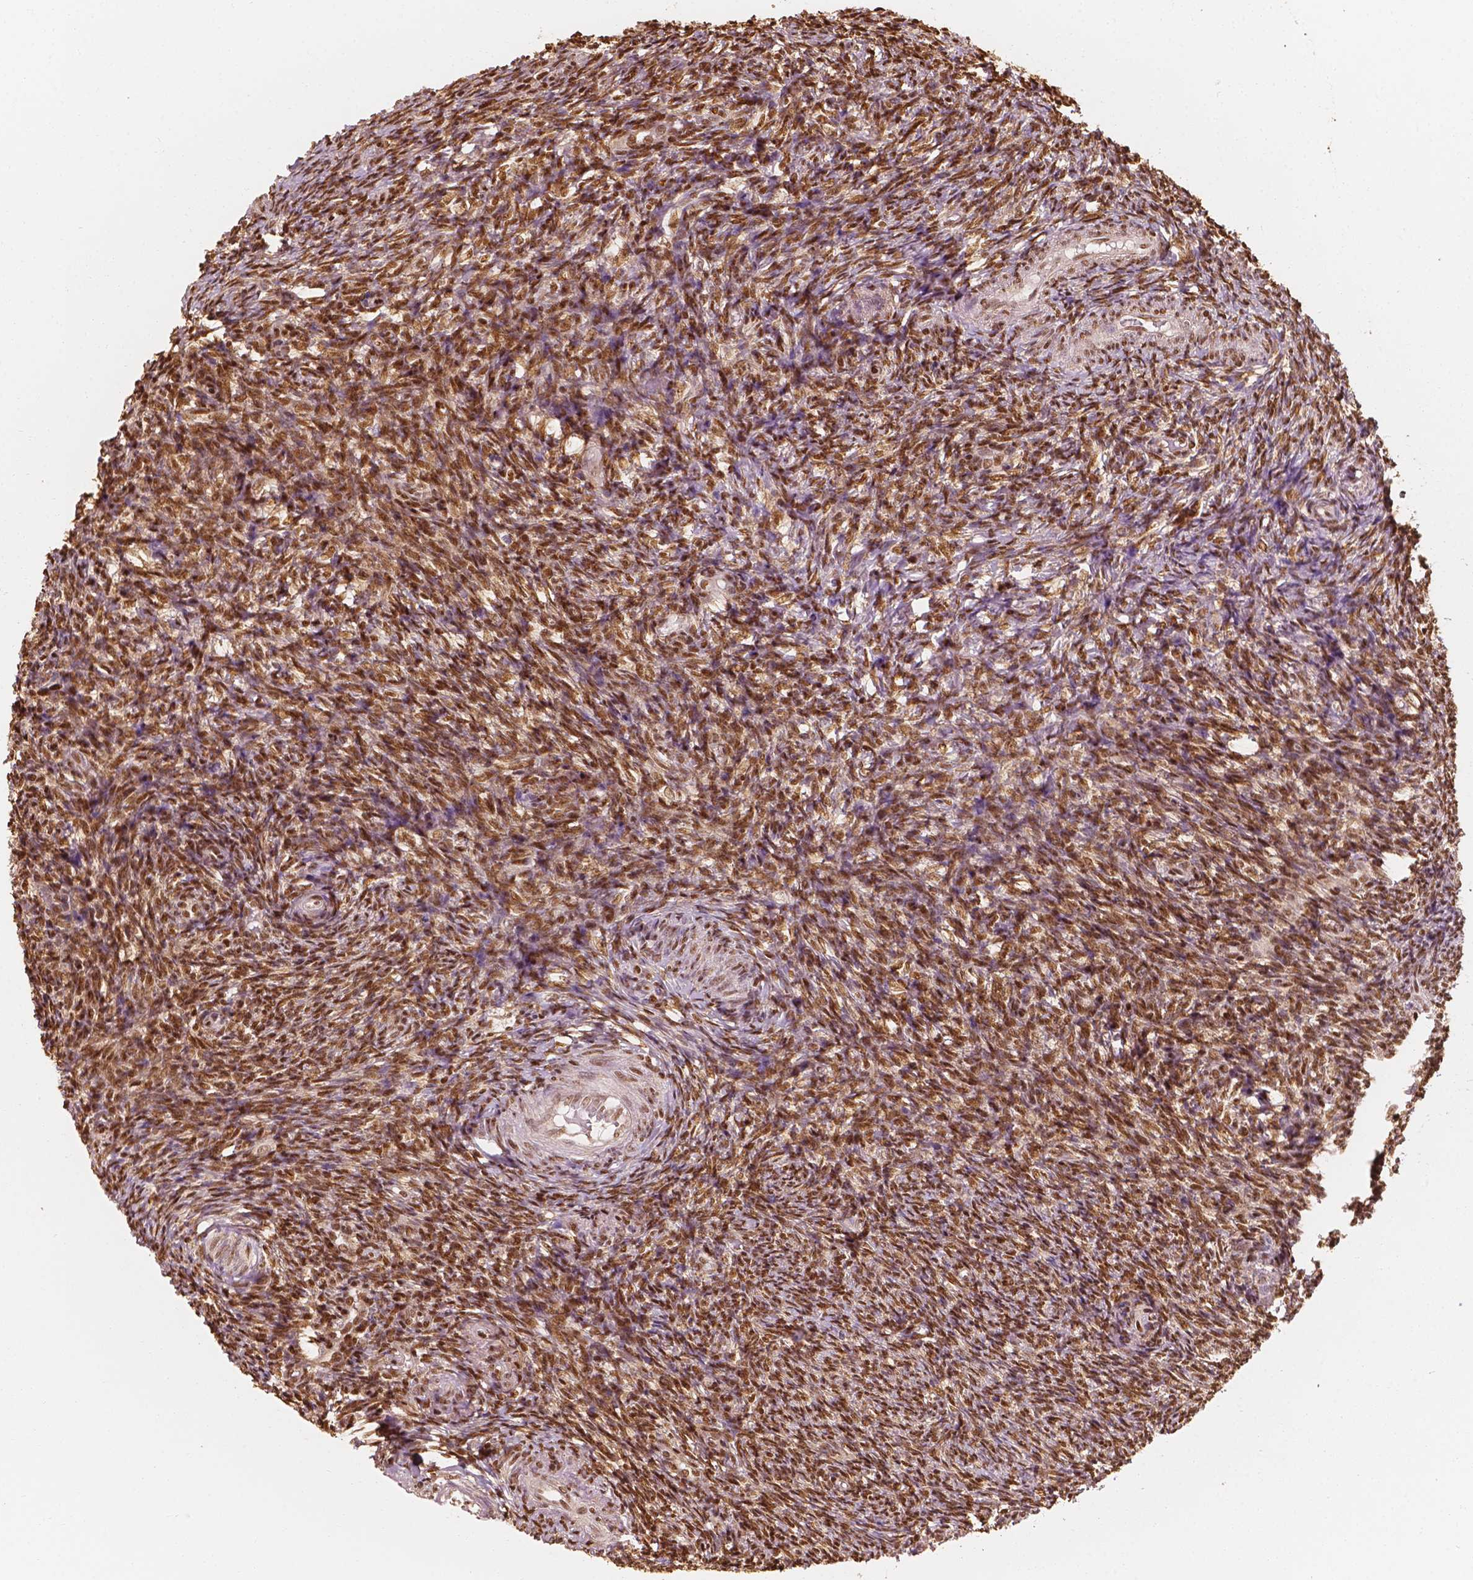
{"staining": {"intensity": "moderate", "quantity": ">75%", "location": "cytoplasmic/membranous,nuclear"}, "tissue": "ovary", "cell_type": "Follicle cells", "image_type": "normal", "snomed": [{"axis": "morphology", "description": "Normal tissue, NOS"}, {"axis": "topography", "description": "Ovary"}], "caption": "Human ovary stained with a brown dye reveals moderate cytoplasmic/membranous,nuclear positive expression in about >75% of follicle cells.", "gene": "TBC1D17", "patient": {"sex": "female", "age": 39}}